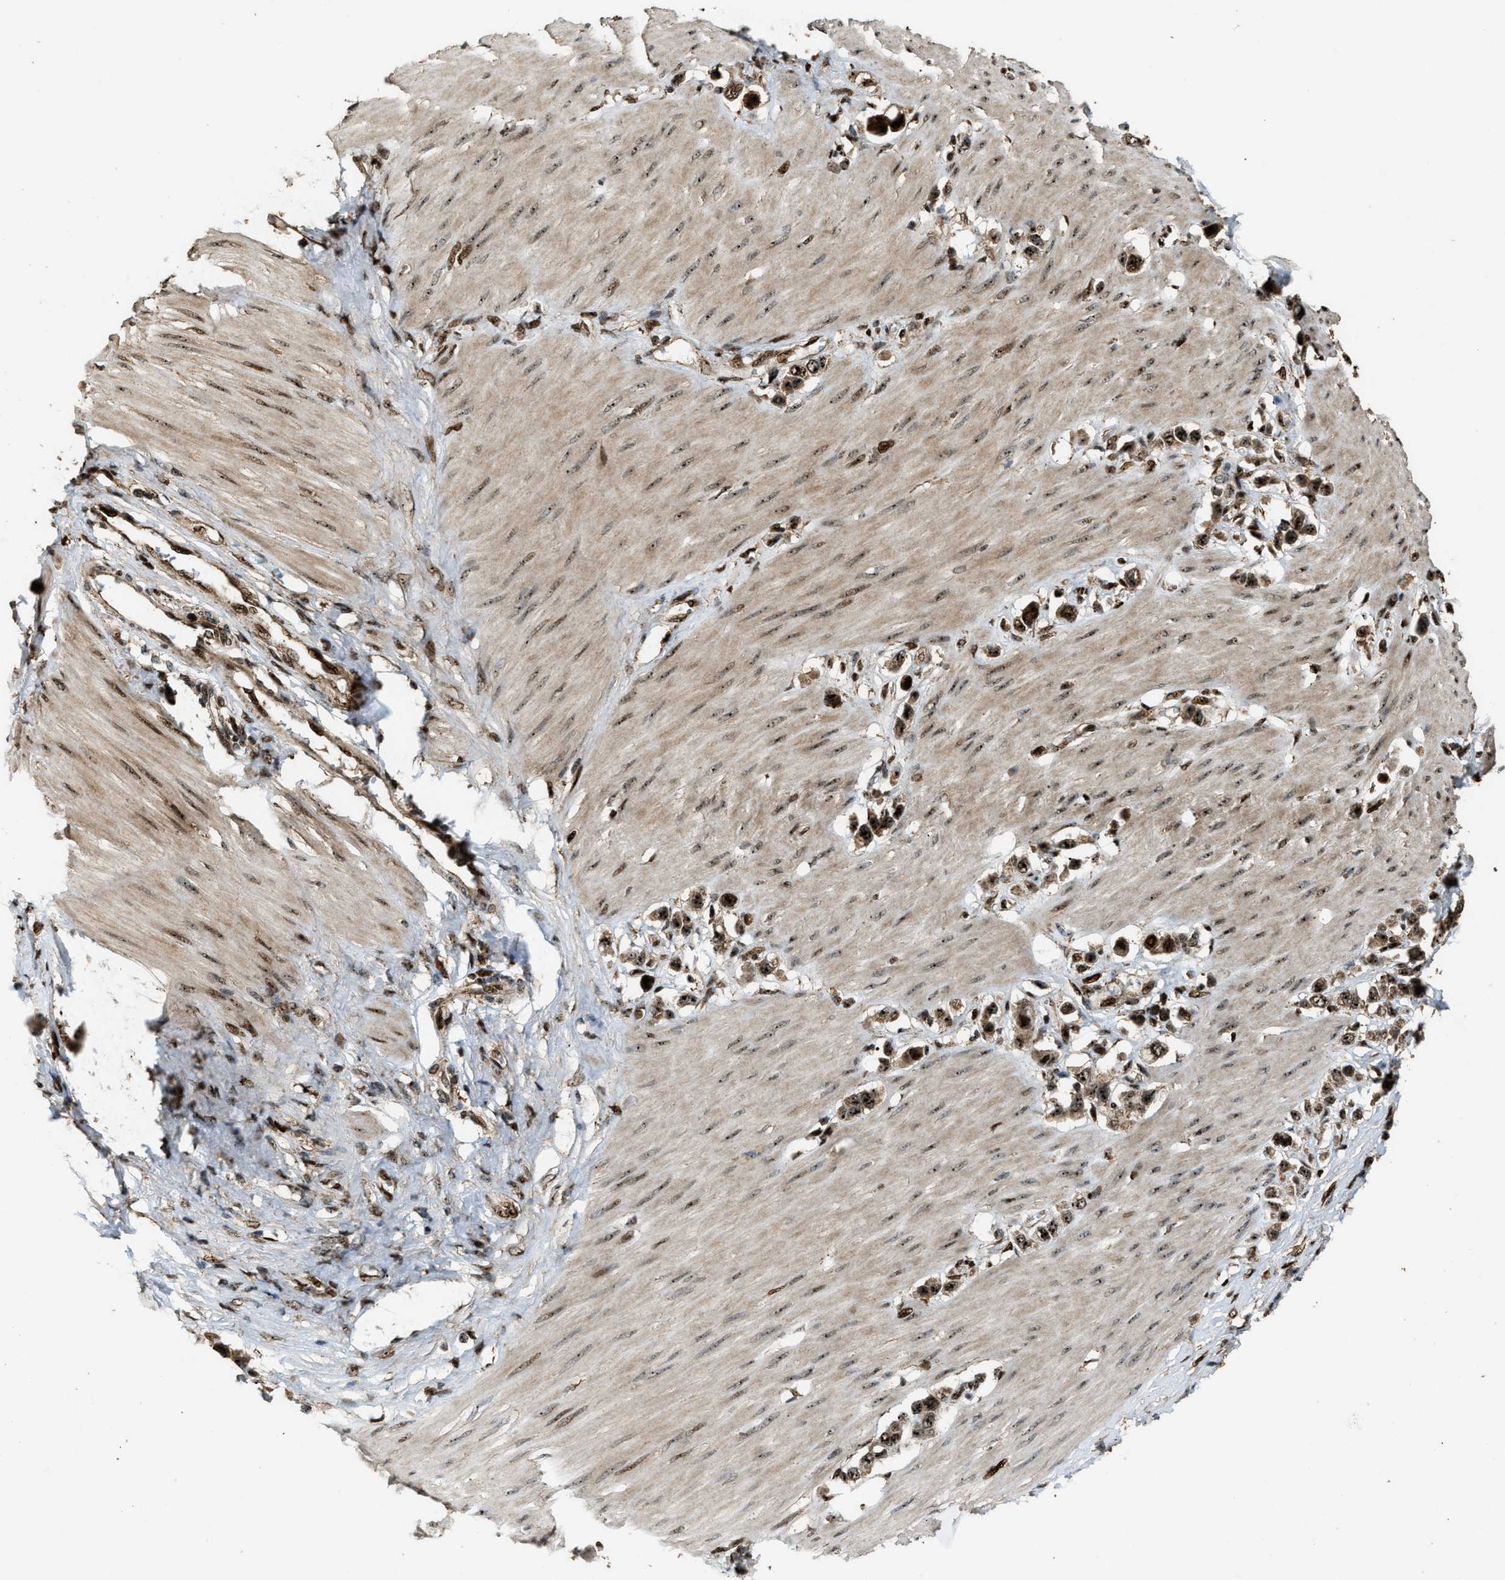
{"staining": {"intensity": "strong", "quantity": ">75%", "location": "cytoplasmic/membranous,nuclear"}, "tissue": "stomach cancer", "cell_type": "Tumor cells", "image_type": "cancer", "snomed": [{"axis": "morphology", "description": "Adenocarcinoma, NOS"}, {"axis": "topography", "description": "Stomach"}], "caption": "Protein expression analysis of stomach cancer (adenocarcinoma) exhibits strong cytoplasmic/membranous and nuclear expression in about >75% of tumor cells.", "gene": "ZNF687", "patient": {"sex": "female", "age": 65}}